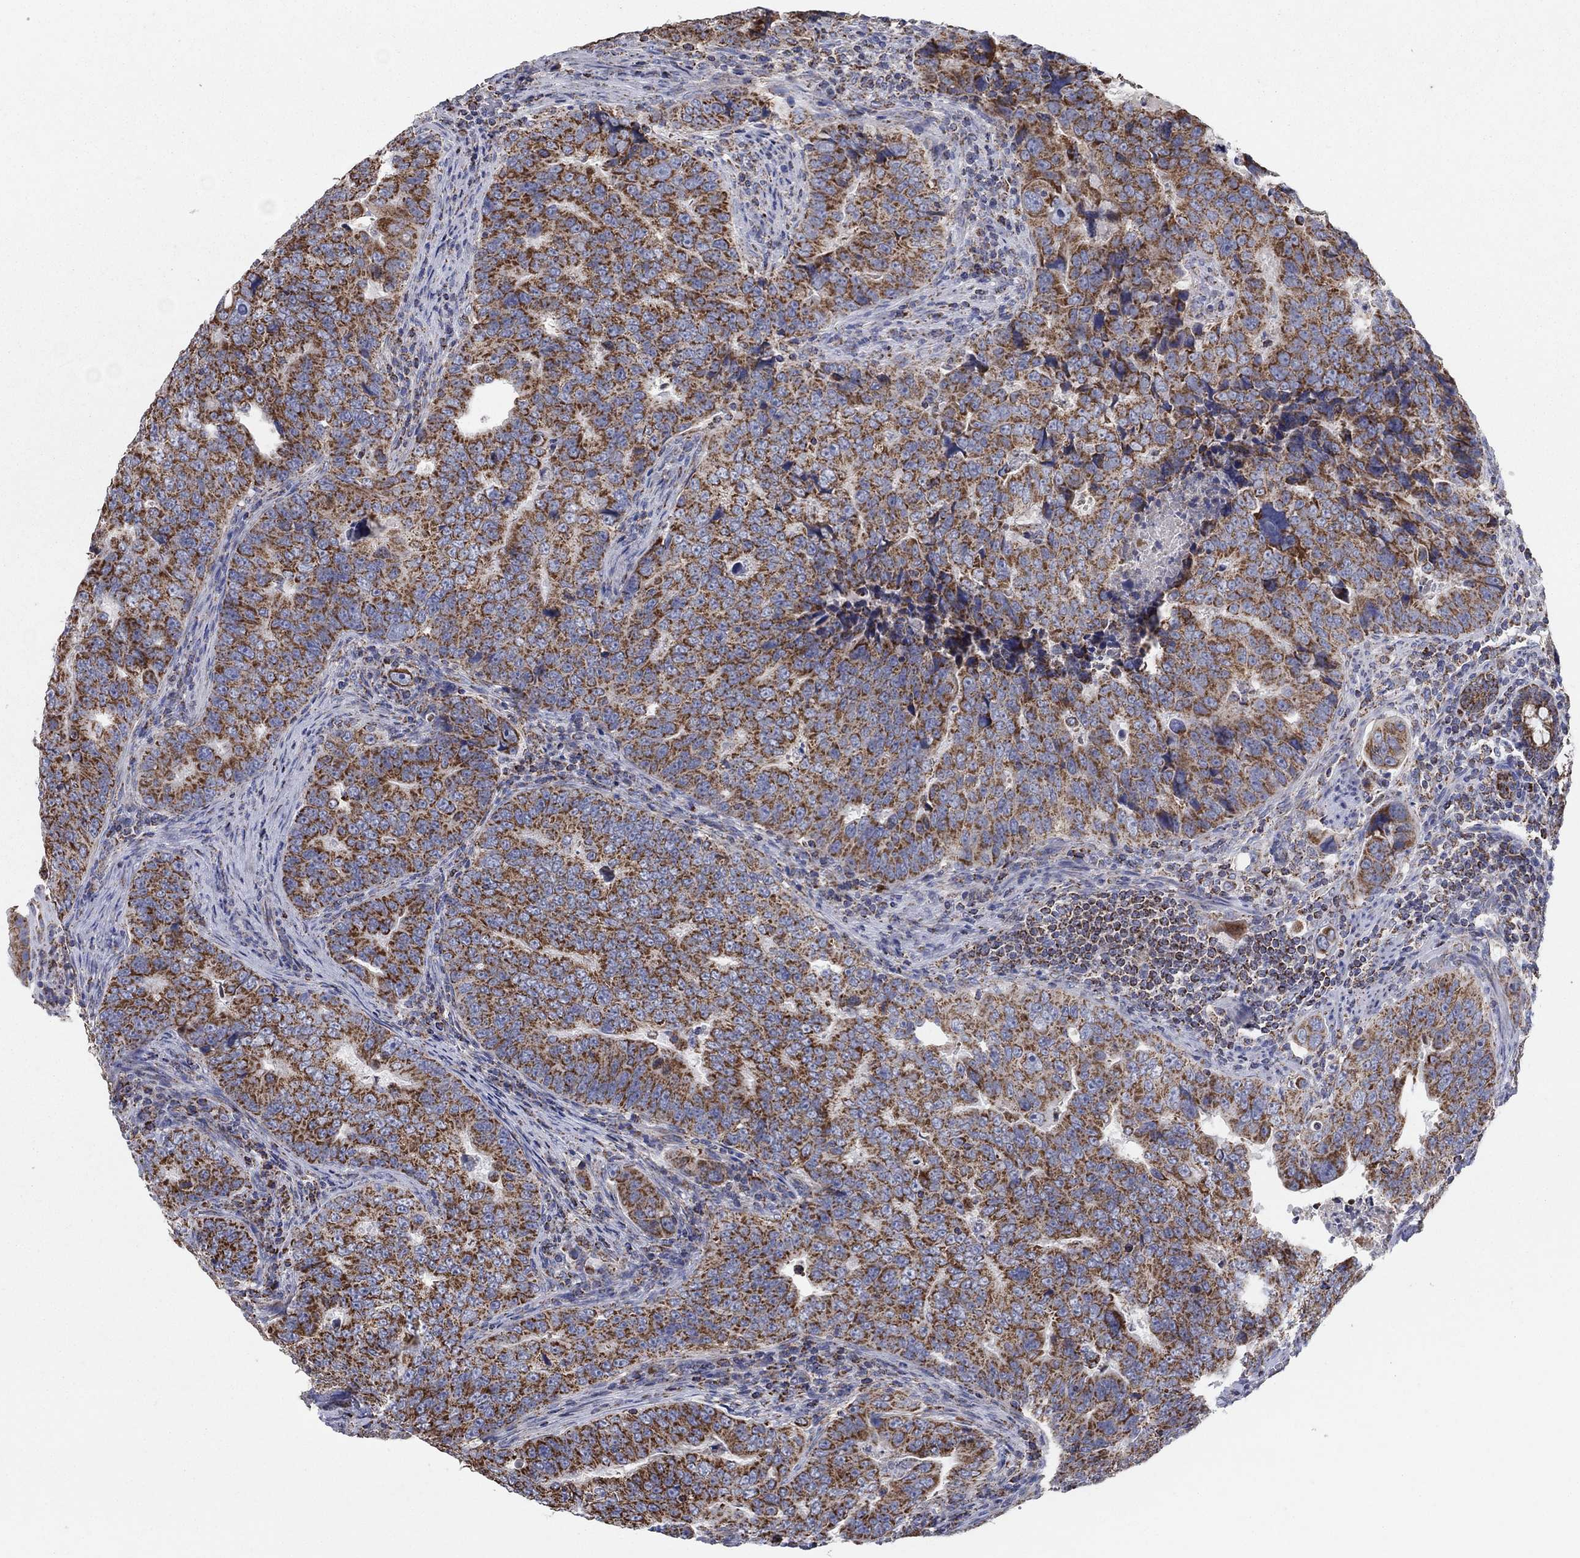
{"staining": {"intensity": "strong", "quantity": ">75%", "location": "cytoplasmic/membranous"}, "tissue": "colorectal cancer", "cell_type": "Tumor cells", "image_type": "cancer", "snomed": [{"axis": "morphology", "description": "Adenocarcinoma, NOS"}, {"axis": "topography", "description": "Colon"}], "caption": "Adenocarcinoma (colorectal) stained with a brown dye reveals strong cytoplasmic/membranous positive staining in about >75% of tumor cells.", "gene": "C9orf85", "patient": {"sex": "female", "age": 72}}